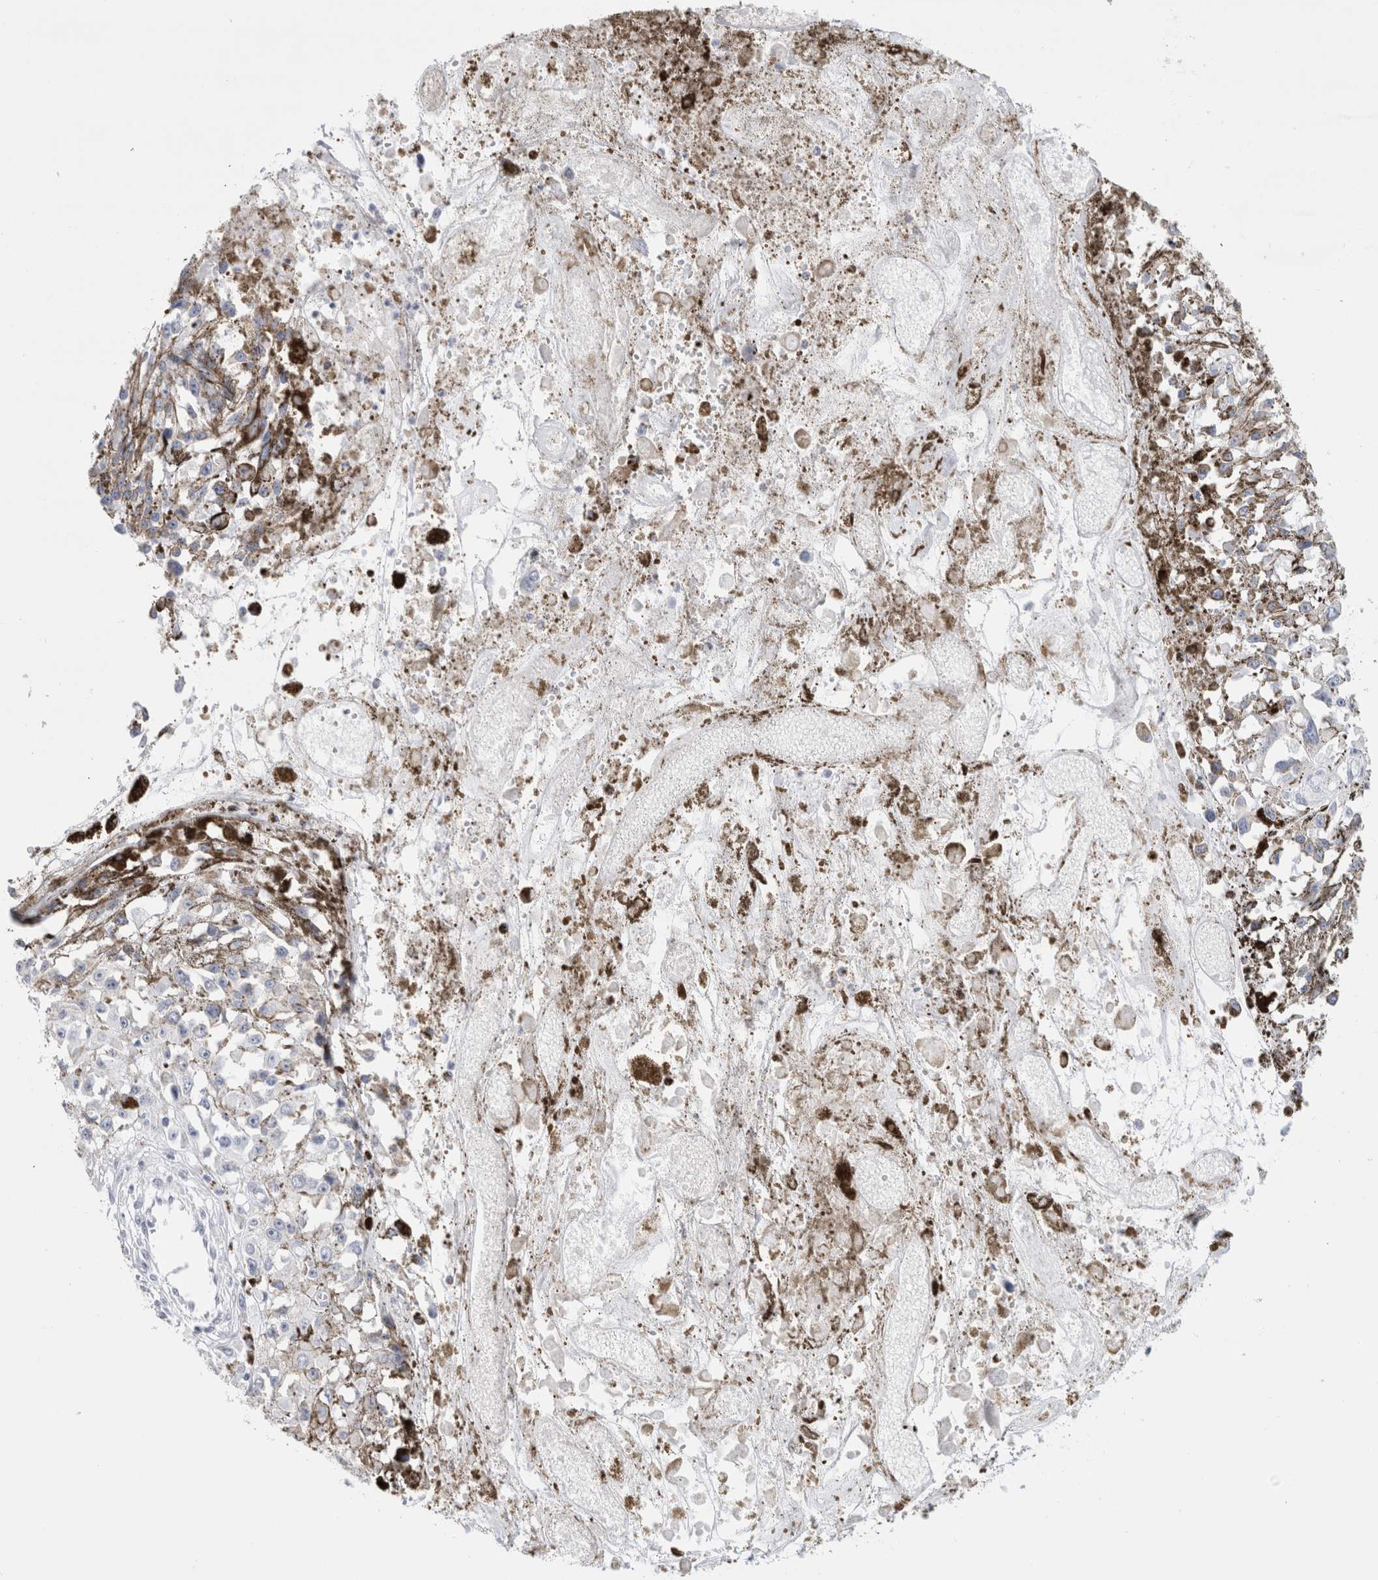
{"staining": {"intensity": "negative", "quantity": "none", "location": "none"}, "tissue": "melanoma", "cell_type": "Tumor cells", "image_type": "cancer", "snomed": [{"axis": "morphology", "description": "Malignant melanoma, Metastatic site"}, {"axis": "topography", "description": "Lymph node"}], "caption": "IHC micrograph of neoplastic tissue: human melanoma stained with DAB displays no significant protein staining in tumor cells.", "gene": "ECHDC2", "patient": {"sex": "male", "age": 59}}